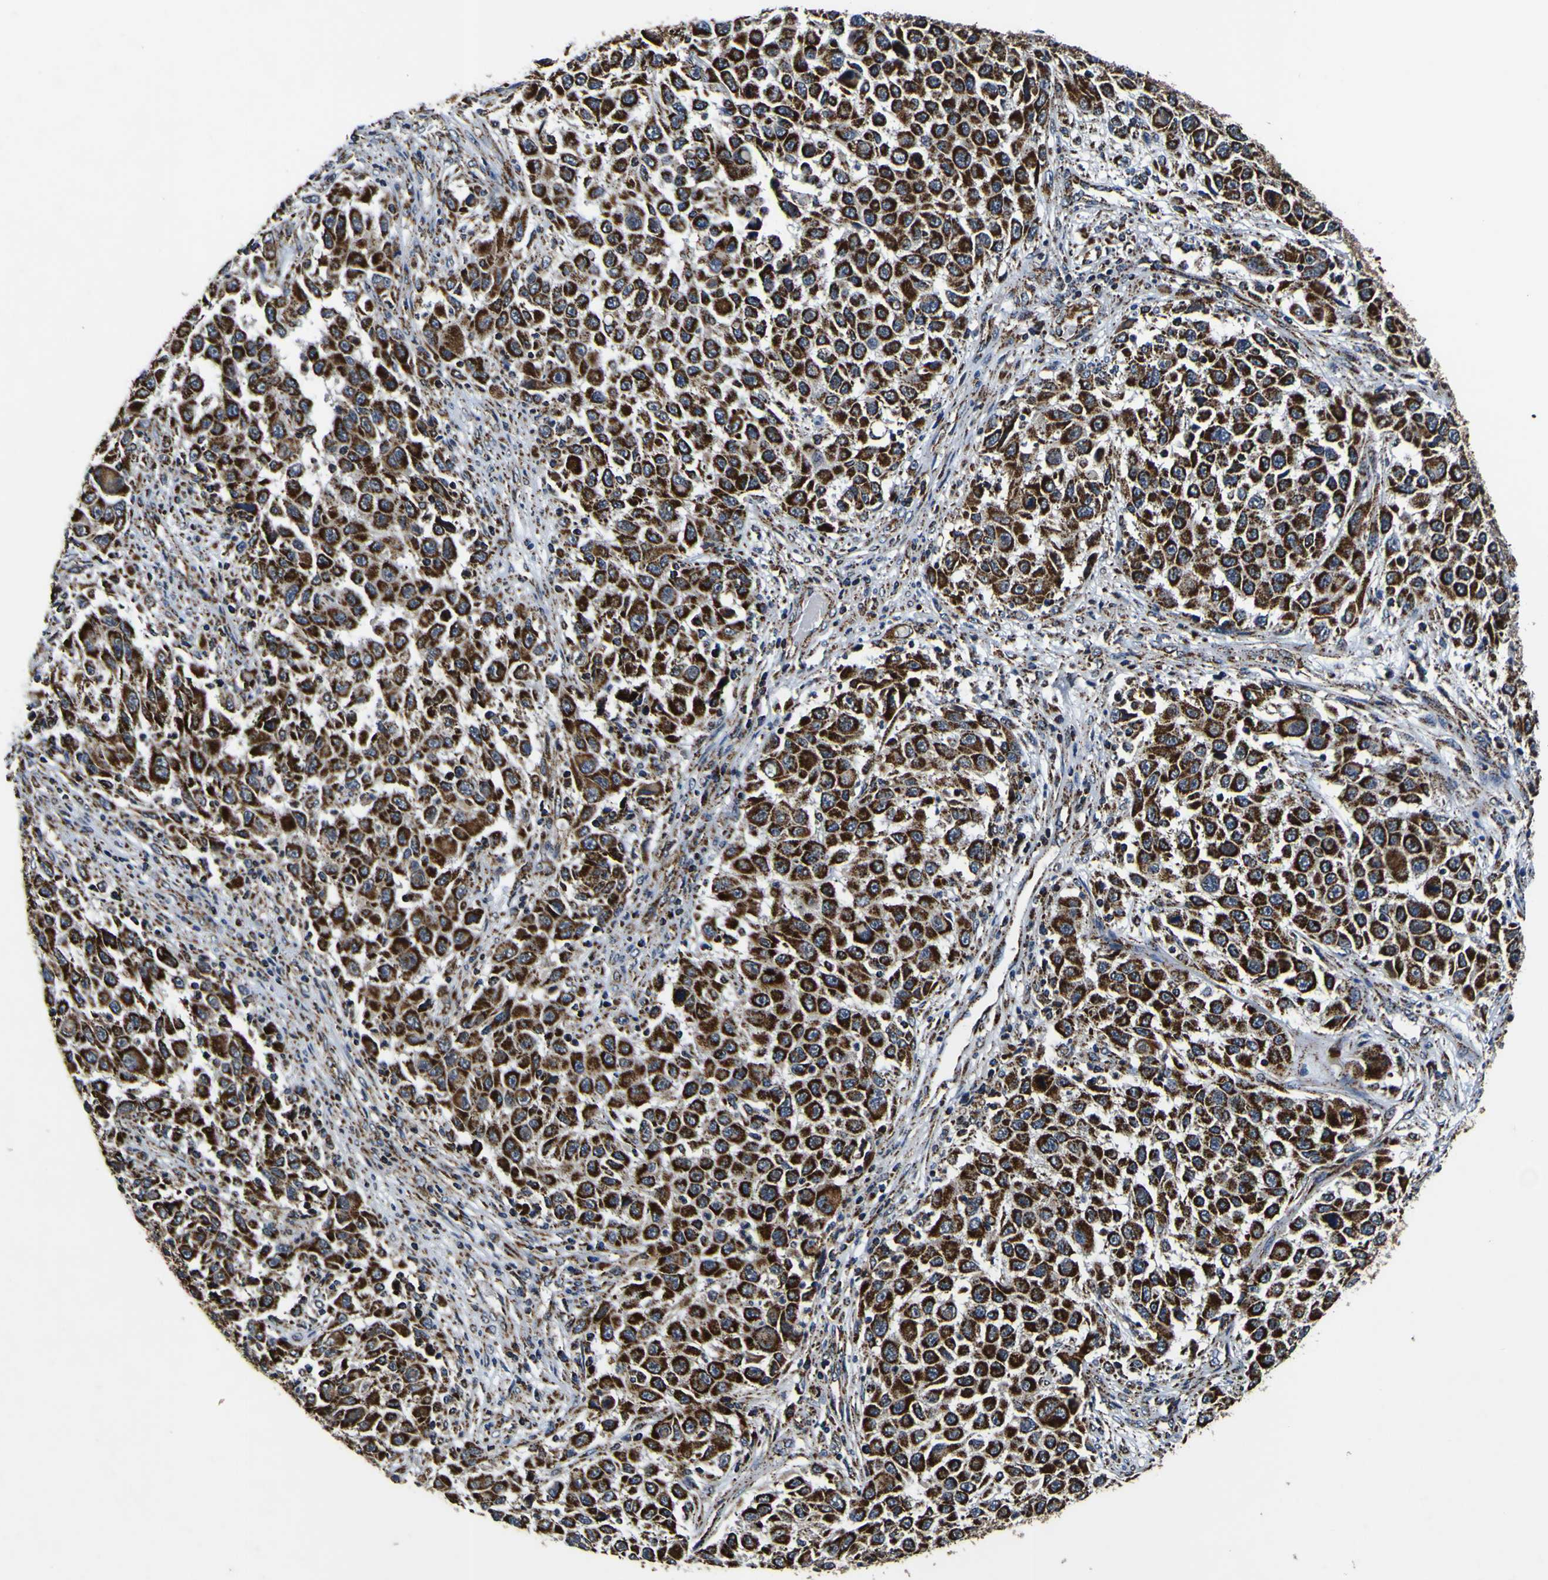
{"staining": {"intensity": "strong", "quantity": ">75%", "location": "cytoplasmic/membranous"}, "tissue": "melanoma", "cell_type": "Tumor cells", "image_type": "cancer", "snomed": [{"axis": "morphology", "description": "Malignant melanoma, Metastatic site"}, {"axis": "topography", "description": "Lymph node"}], "caption": "Human melanoma stained with a protein marker reveals strong staining in tumor cells.", "gene": "PTRH2", "patient": {"sex": "male", "age": 61}}